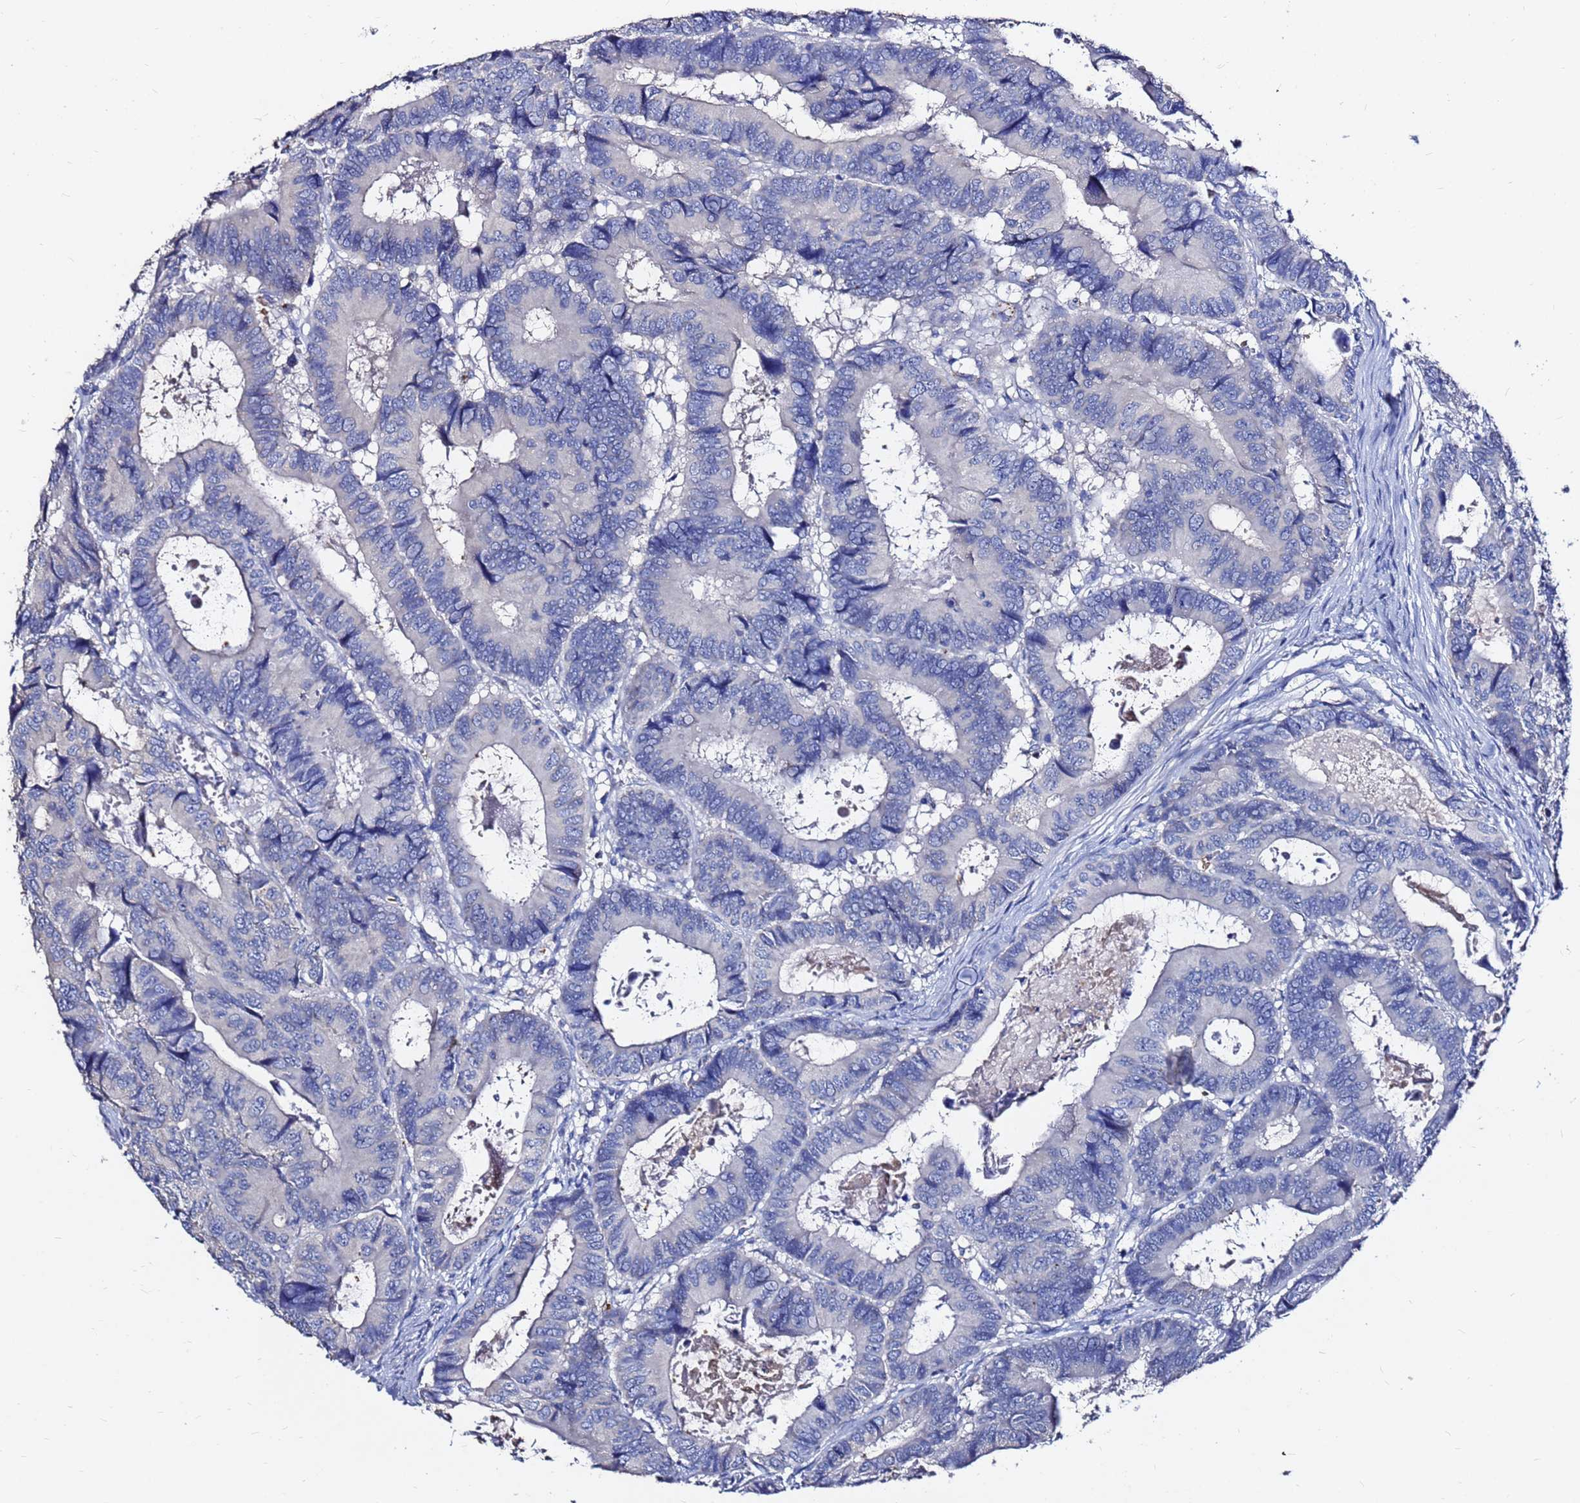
{"staining": {"intensity": "negative", "quantity": "none", "location": "none"}, "tissue": "colorectal cancer", "cell_type": "Tumor cells", "image_type": "cancer", "snomed": [{"axis": "morphology", "description": "Adenocarcinoma, NOS"}, {"axis": "topography", "description": "Colon"}], "caption": "An image of adenocarcinoma (colorectal) stained for a protein reveals no brown staining in tumor cells.", "gene": "FAM183A", "patient": {"sex": "male", "age": 85}}